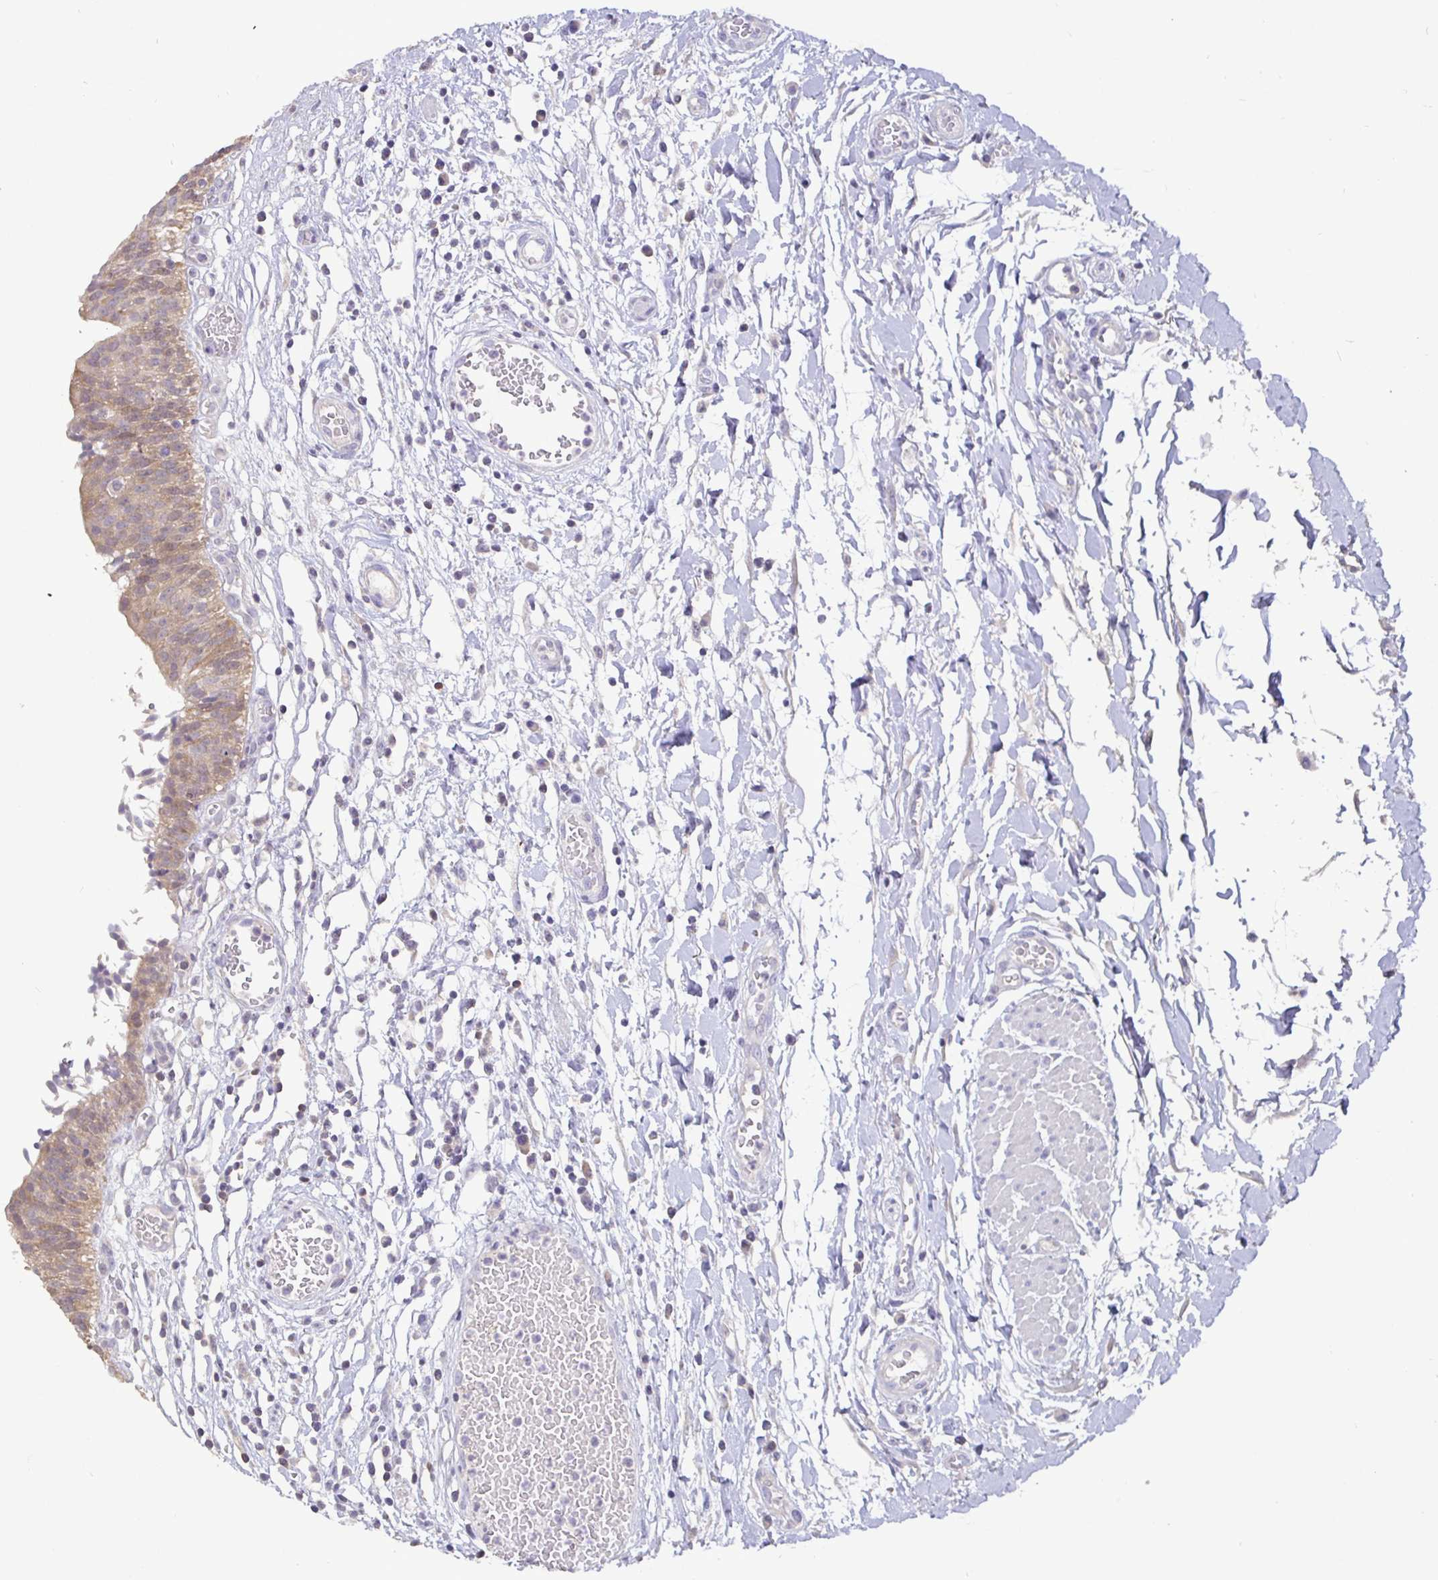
{"staining": {"intensity": "moderate", "quantity": ">75%", "location": "cytoplasmic/membranous"}, "tissue": "urinary bladder", "cell_type": "Urothelial cells", "image_type": "normal", "snomed": [{"axis": "morphology", "description": "Normal tissue, NOS"}, {"axis": "topography", "description": "Urinary bladder"}], "caption": "This histopathology image shows IHC staining of normal urinary bladder, with medium moderate cytoplasmic/membranous expression in approximately >75% of urothelial cells.", "gene": "SHISA4", "patient": {"sex": "male", "age": 64}}